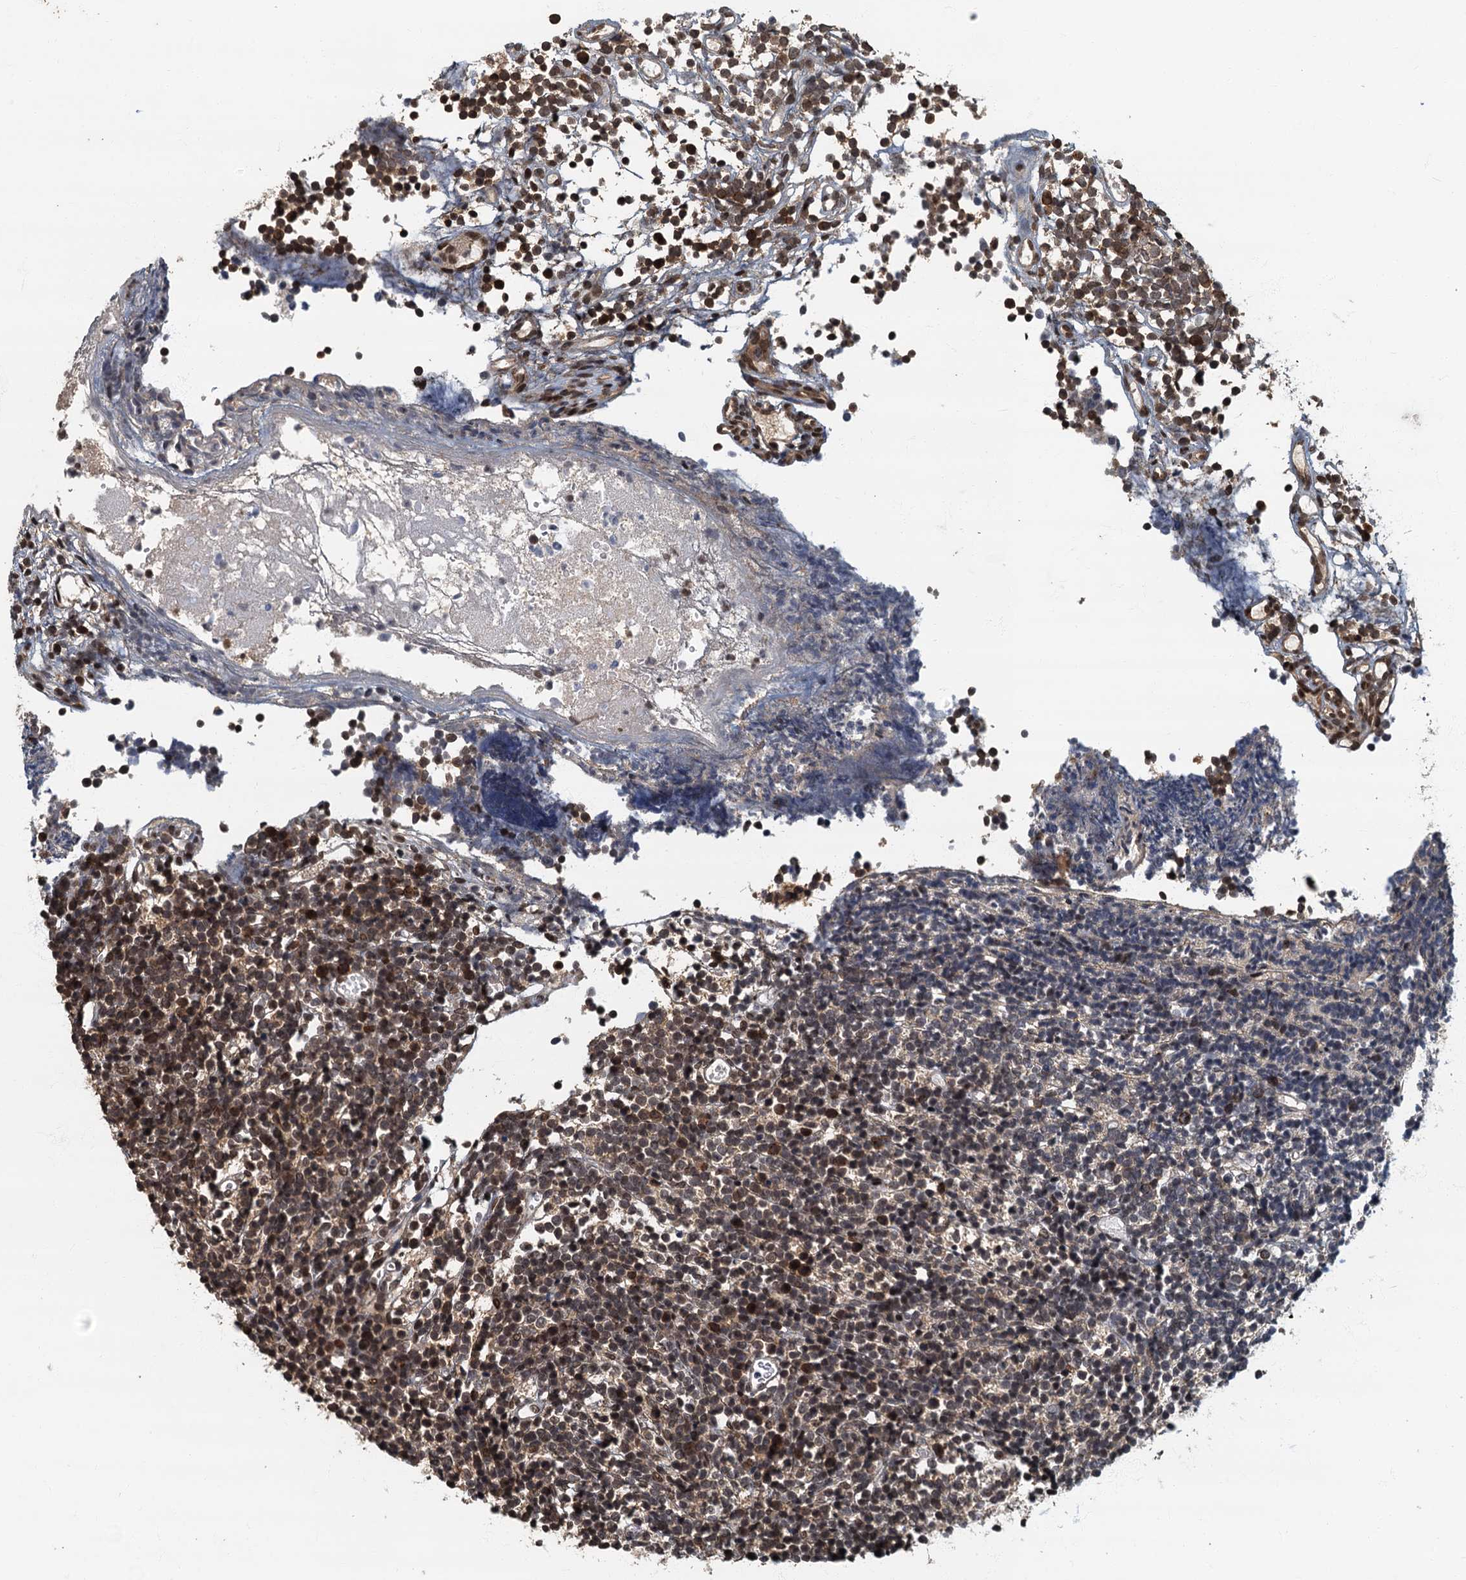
{"staining": {"intensity": "moderate", "quantity": "25%-75%", "location": "nuclear"}, "tissue": "glioma", "cell_type": "Tumor cells", "image_type": "cancer", "snomed": [{"axis": "morphology", "description": "Glioma, malignant, Low grade"}, {"axis": "topography", "description": "Brain"}], "caption": "Brown immunohistochemical staining in low-grade glioma (malignant) reveals moderate nuclear expression in about 25%-75% of tumor cells. (DAB (3,3'-diaminobenzidine) IHC with brightfield microscopy, high magnification).", "gene": "CKAP2L", "patient": {"sex": "female", "age": 1}}